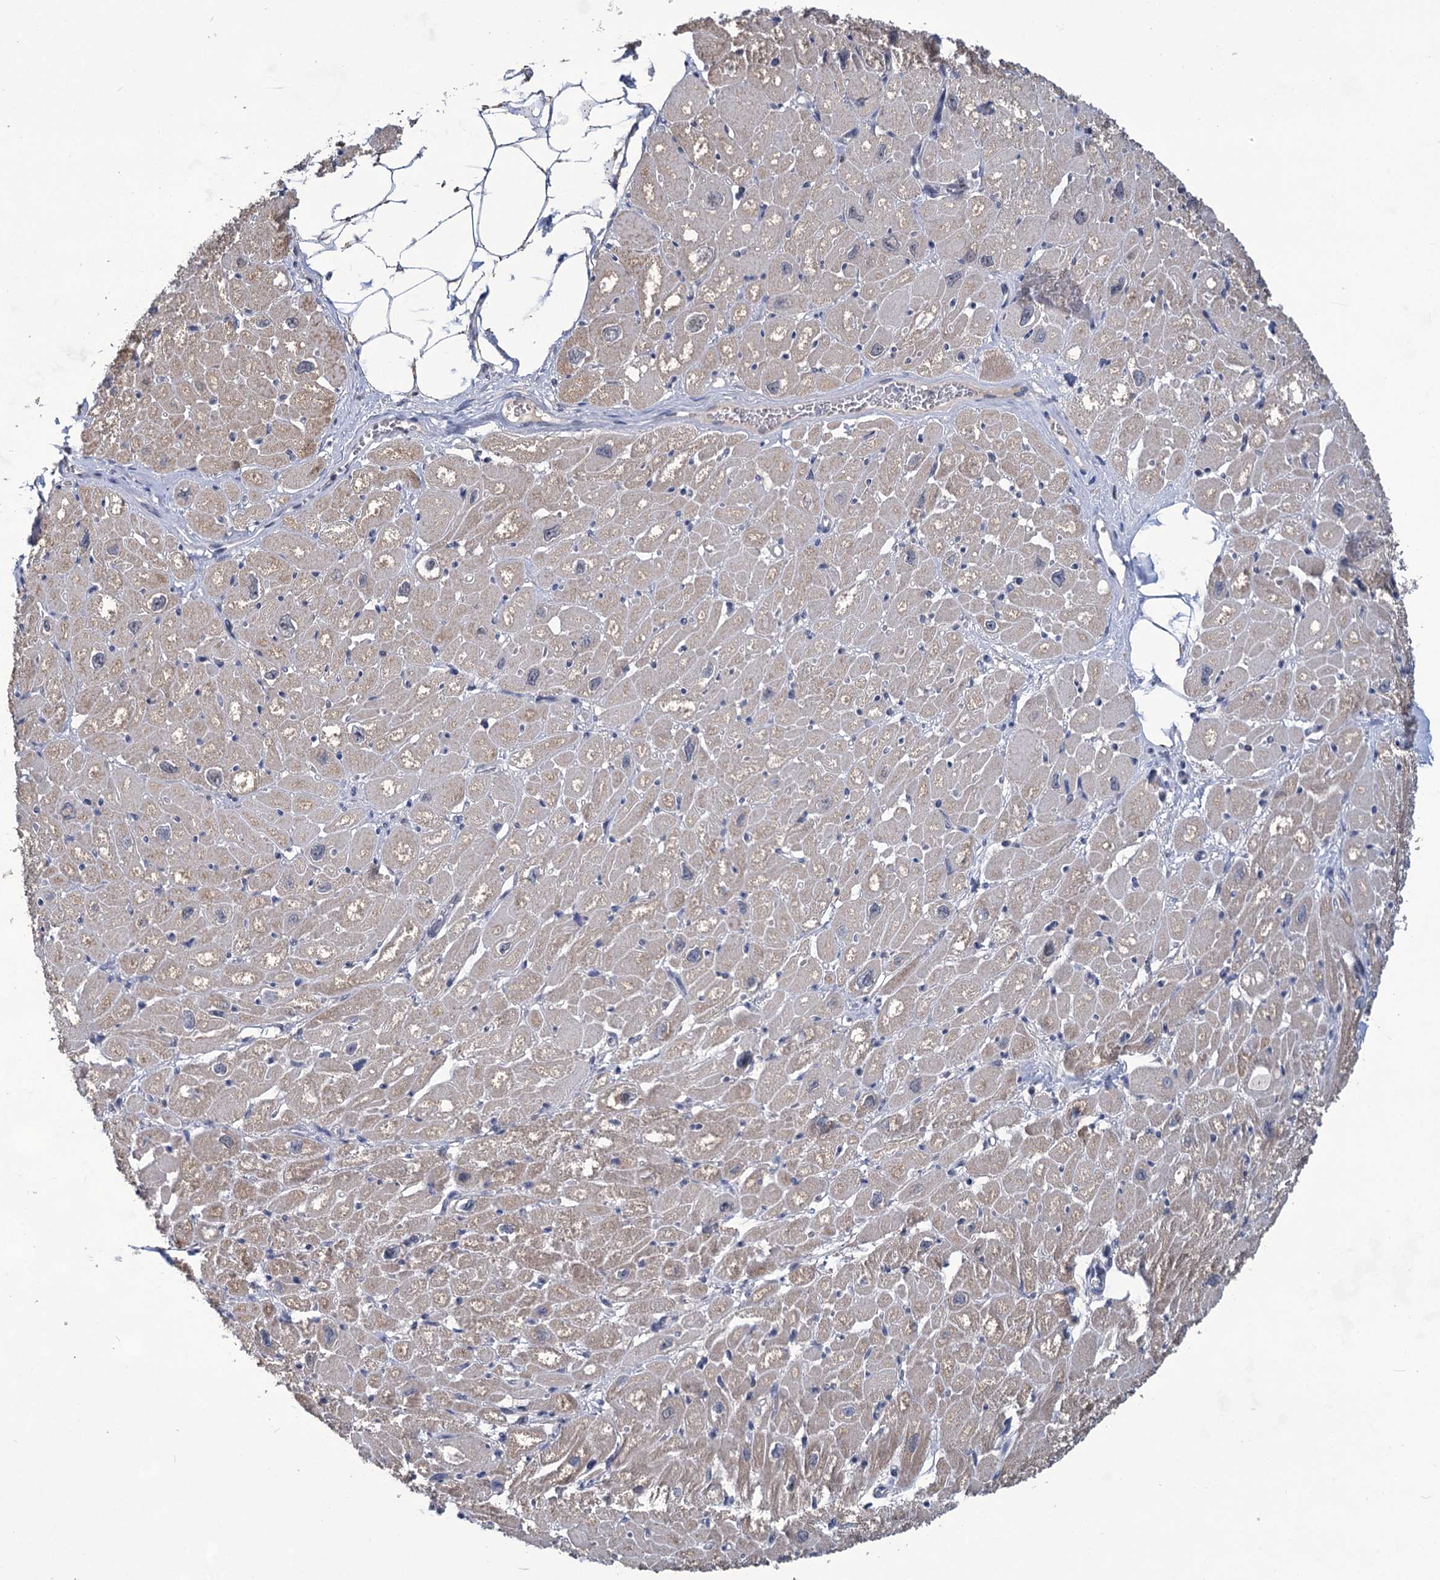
{"staining": {"intensity": "moderate", "quantity": "25%-75%", "location": "cytoplasmic/membranous"}, "tissue": "heart muscle", "cell_type": "Cardiomyocytes", "image_type": "normal", "snomed": [{"axis": "morphology", "description": "Normal tissue, NOS"}, {"axis": "topography", "description": "Heart"}], "caption": "IHC micrograph of unremarkable heart muscle: heart muscle stained using immunohistochemistry displays medium levels of moderate protein expression localized specifically in the cytoplasmic/membranous of cardiomyocytes, appearing as a cytoplasmic/membranous brown color.", "gene": "TTC17", "patient": {"sex": "male", "age": 50}}